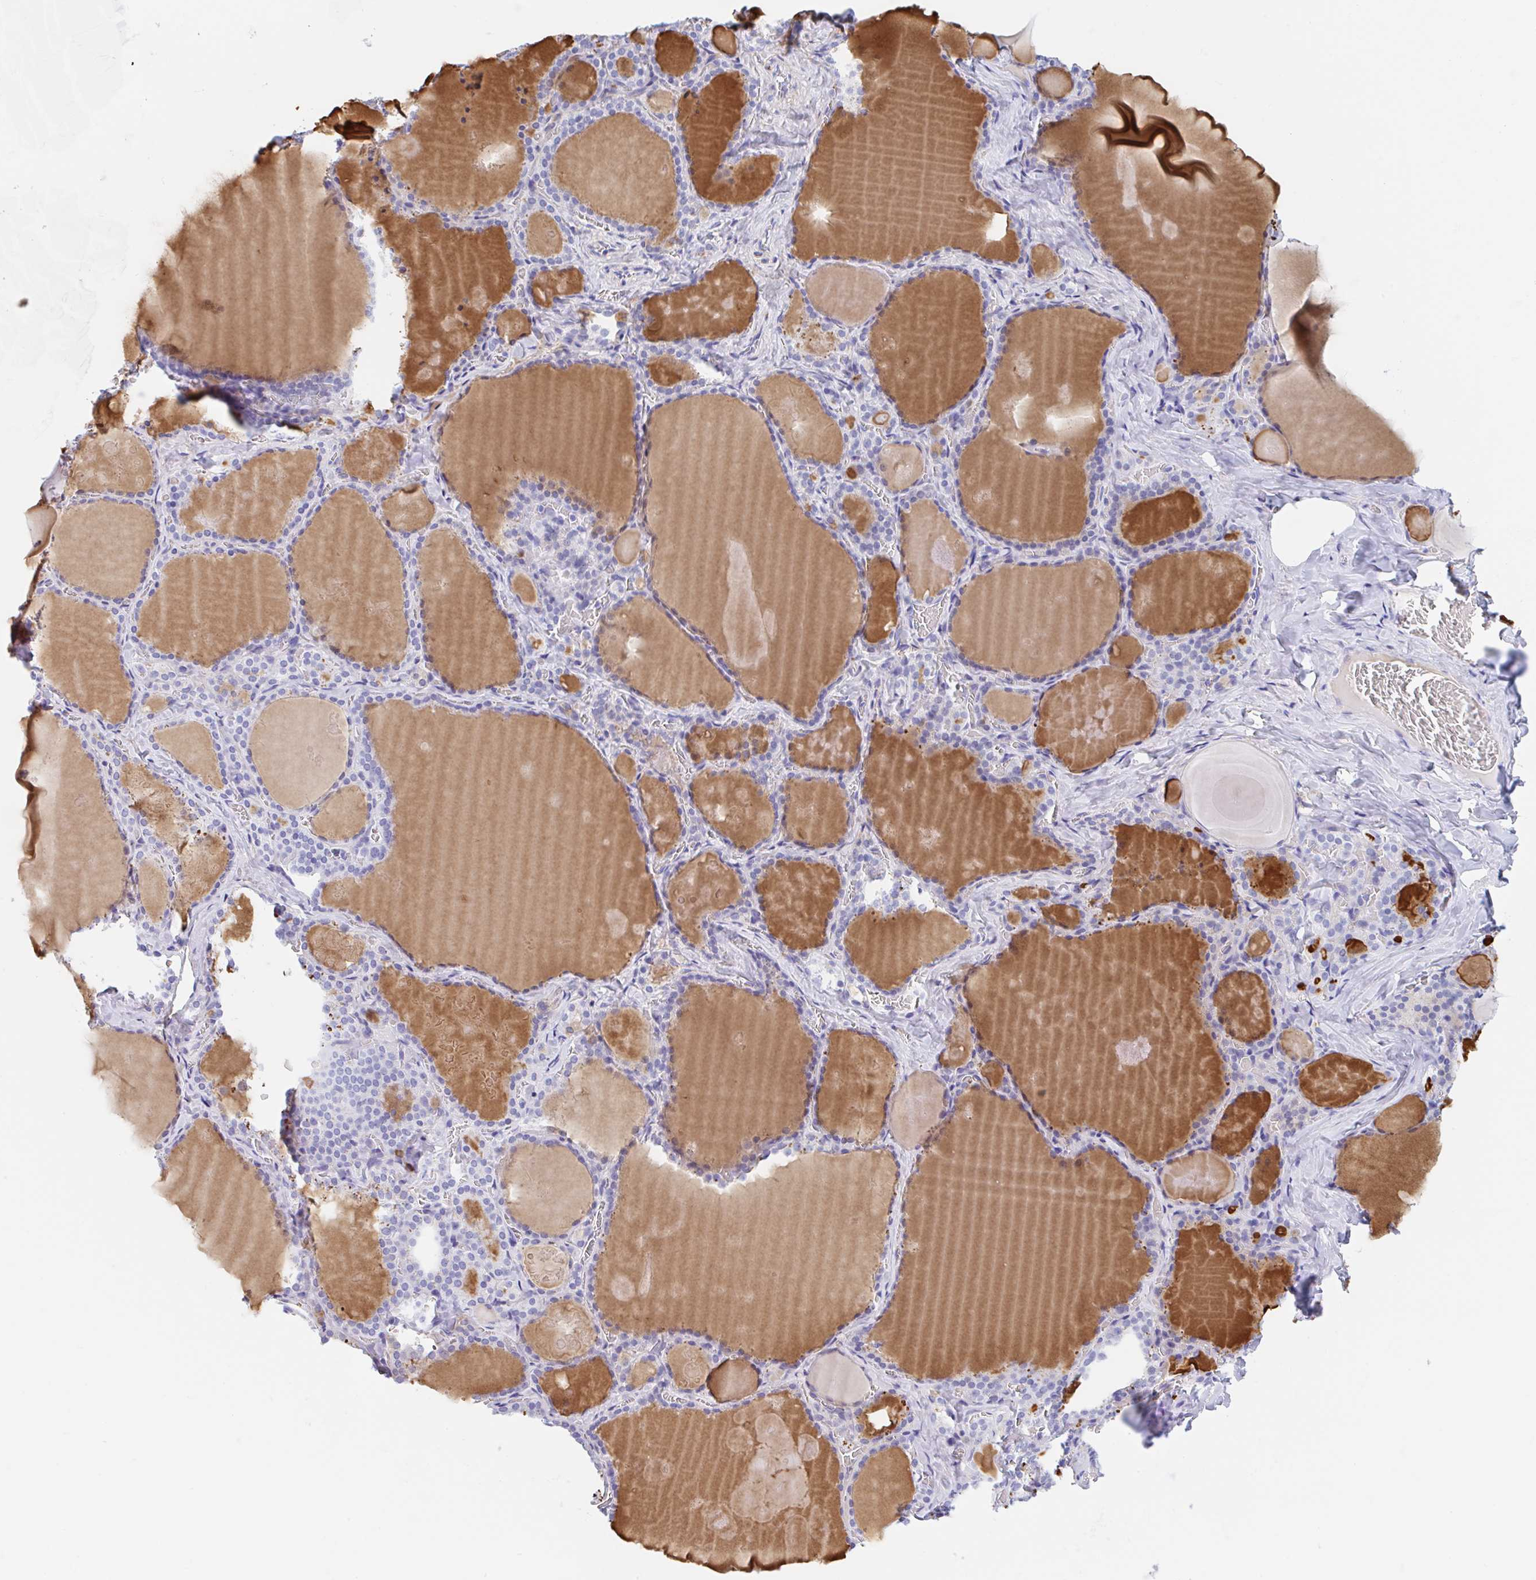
{"staining": {"intensity": "negative", "quantity": "none", "location": "none"}, "tissue": "thyroid gland", "cell_type": "Glandular cells", "image_type": "normal", "snomed": [{"axis": "morphology", "description": "Normal tissue, NOS"}, {"axis": "topography", "description": "Thyroid gland"}], "caption": "Immunohistochemical staining of unremarkable human thyroid gland exhibits no significant expression in glandular cells.", "gene": "ANKRD9", "patient": {"sex": "male", "age": 56}}